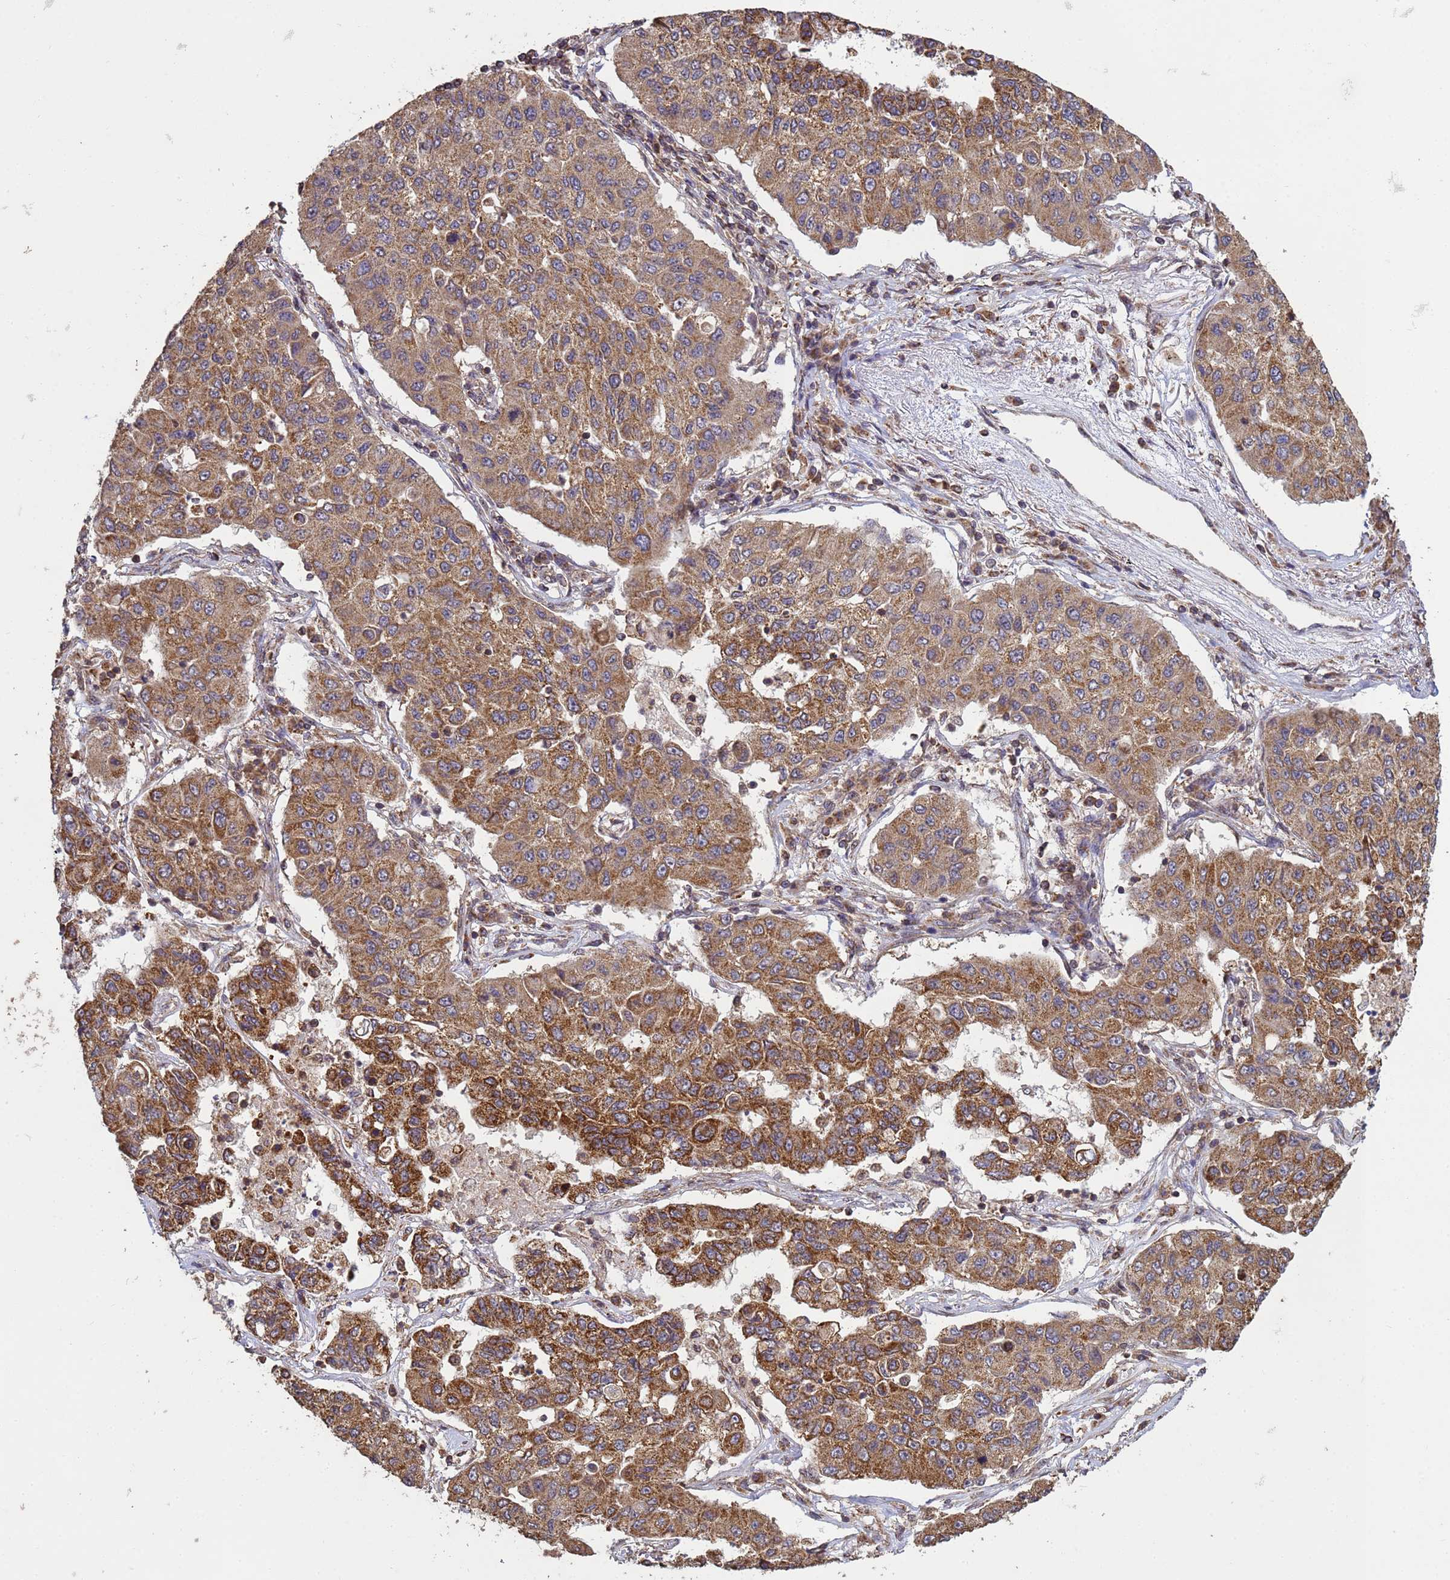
{"staining": {"intensity": "moderate", "quantity": ">75%", "location": "cytoplasmic/membranous"}, "tissue": "lung cancer", "cell_type": "Tumor cells", "image_type": "cancer", "snomed": [{"axis": "morphology", "description": "Squamous cell carcinoma, NOS"}, {"axis": "topography", "description": "Lung"}], "caption": "Brown immunohistochemical staining in lung cancer shows moderate cytoplasmic/membranous expression in about >75% of tumor cells.", "gene": "P2RX7", "patient": {"sex": "male", "age": 74}}